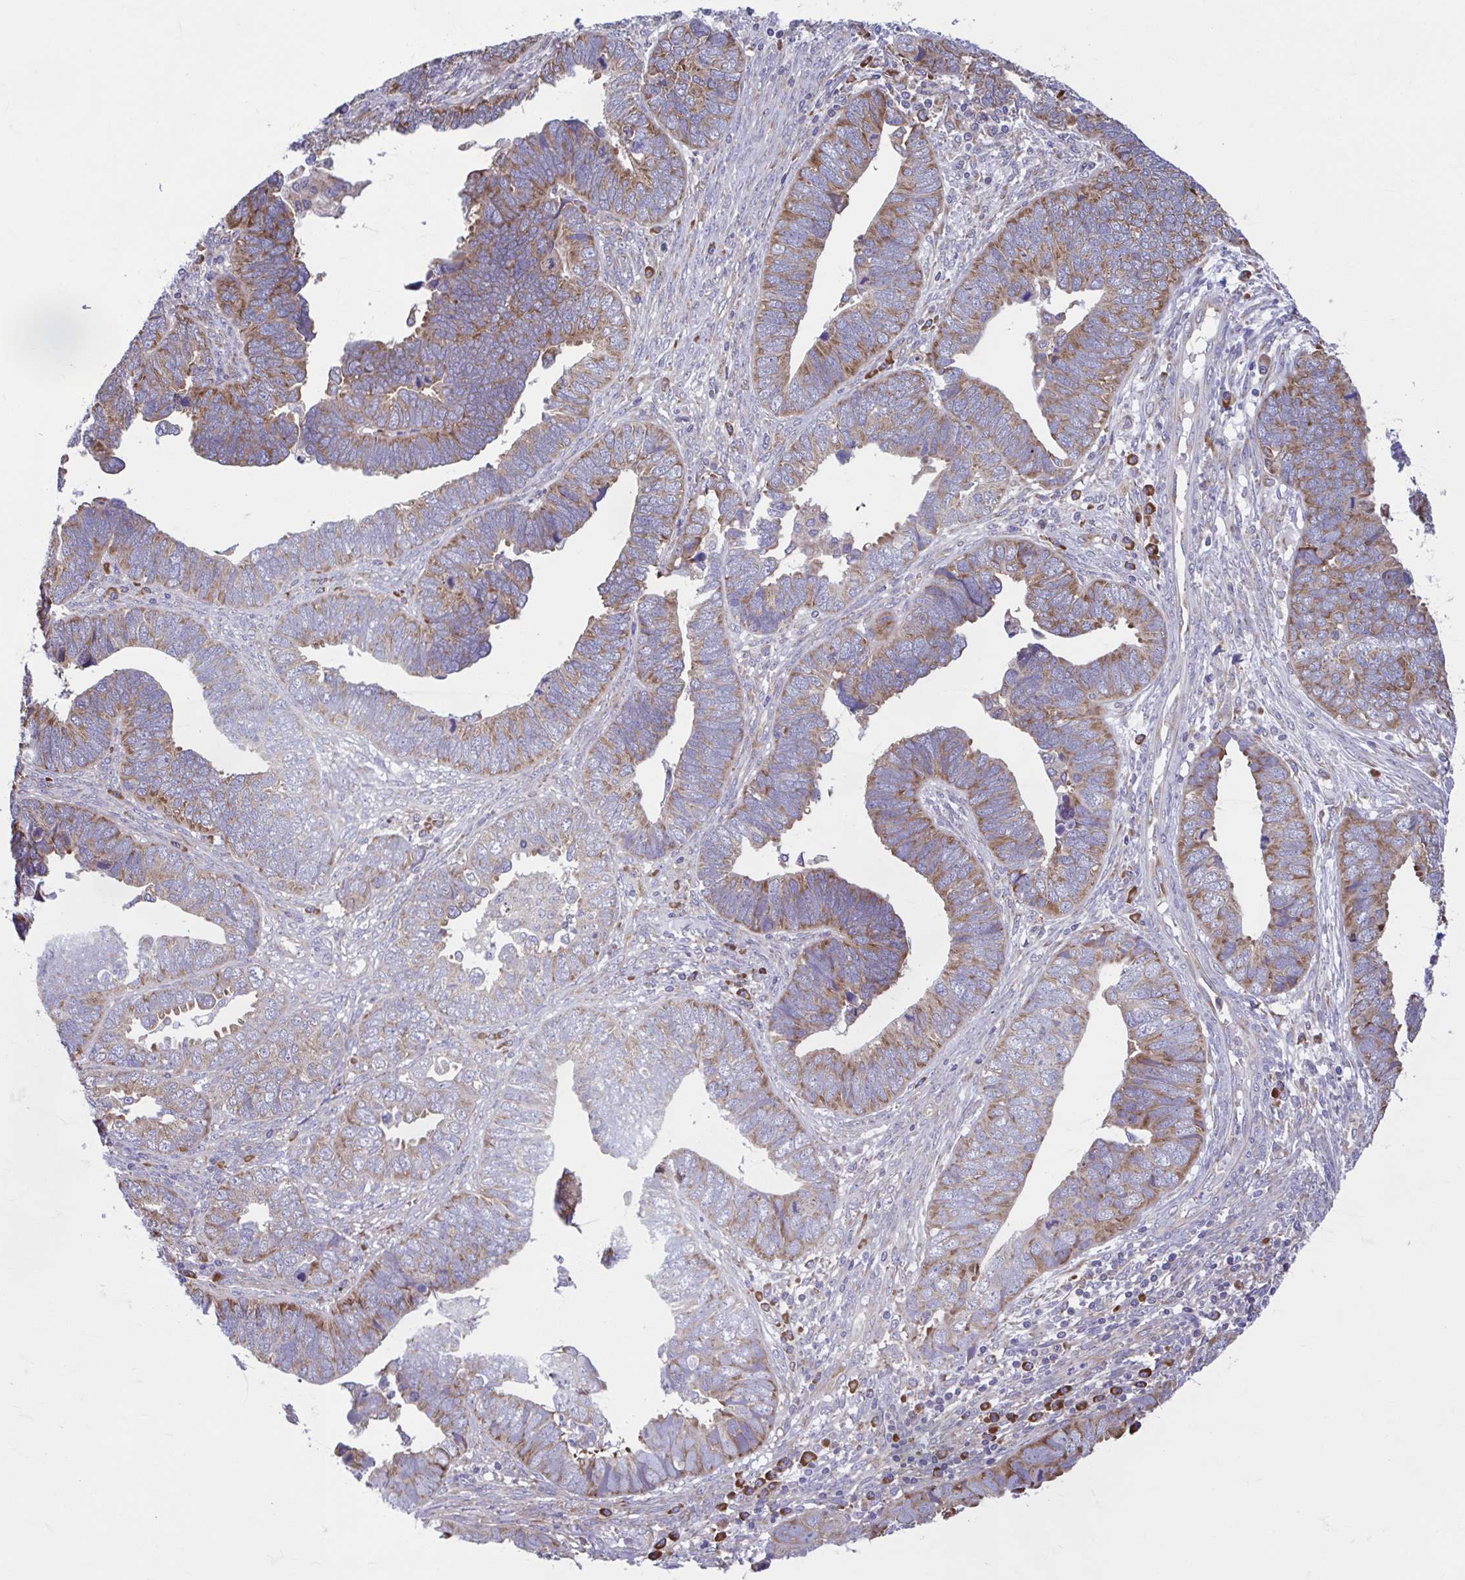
{"staining": {"intensity": "moderate", "quantity": "25%-75%", "location": "cytoplasmic/membranous"}, "tissue": "endometrial cancer", "cell_type": "Tumor cells", "image_type": "cancer", "snomed": [{"axis": "morphology", "description": "Adenocarcinoma, NOS"}, {"axis": "topography", "description": "Endometrium"}], "caption": "Immunohistochemistry (IHC) micrograph of human endometrial adenocarcinoma stained for a protein (brown), which shows medium levels of moderate cytoplasmic/membranous expression in approximately 25%-75% of tumor cells.", "gene": "RPS16", "patient": {"sex": "female", "age": 79}}